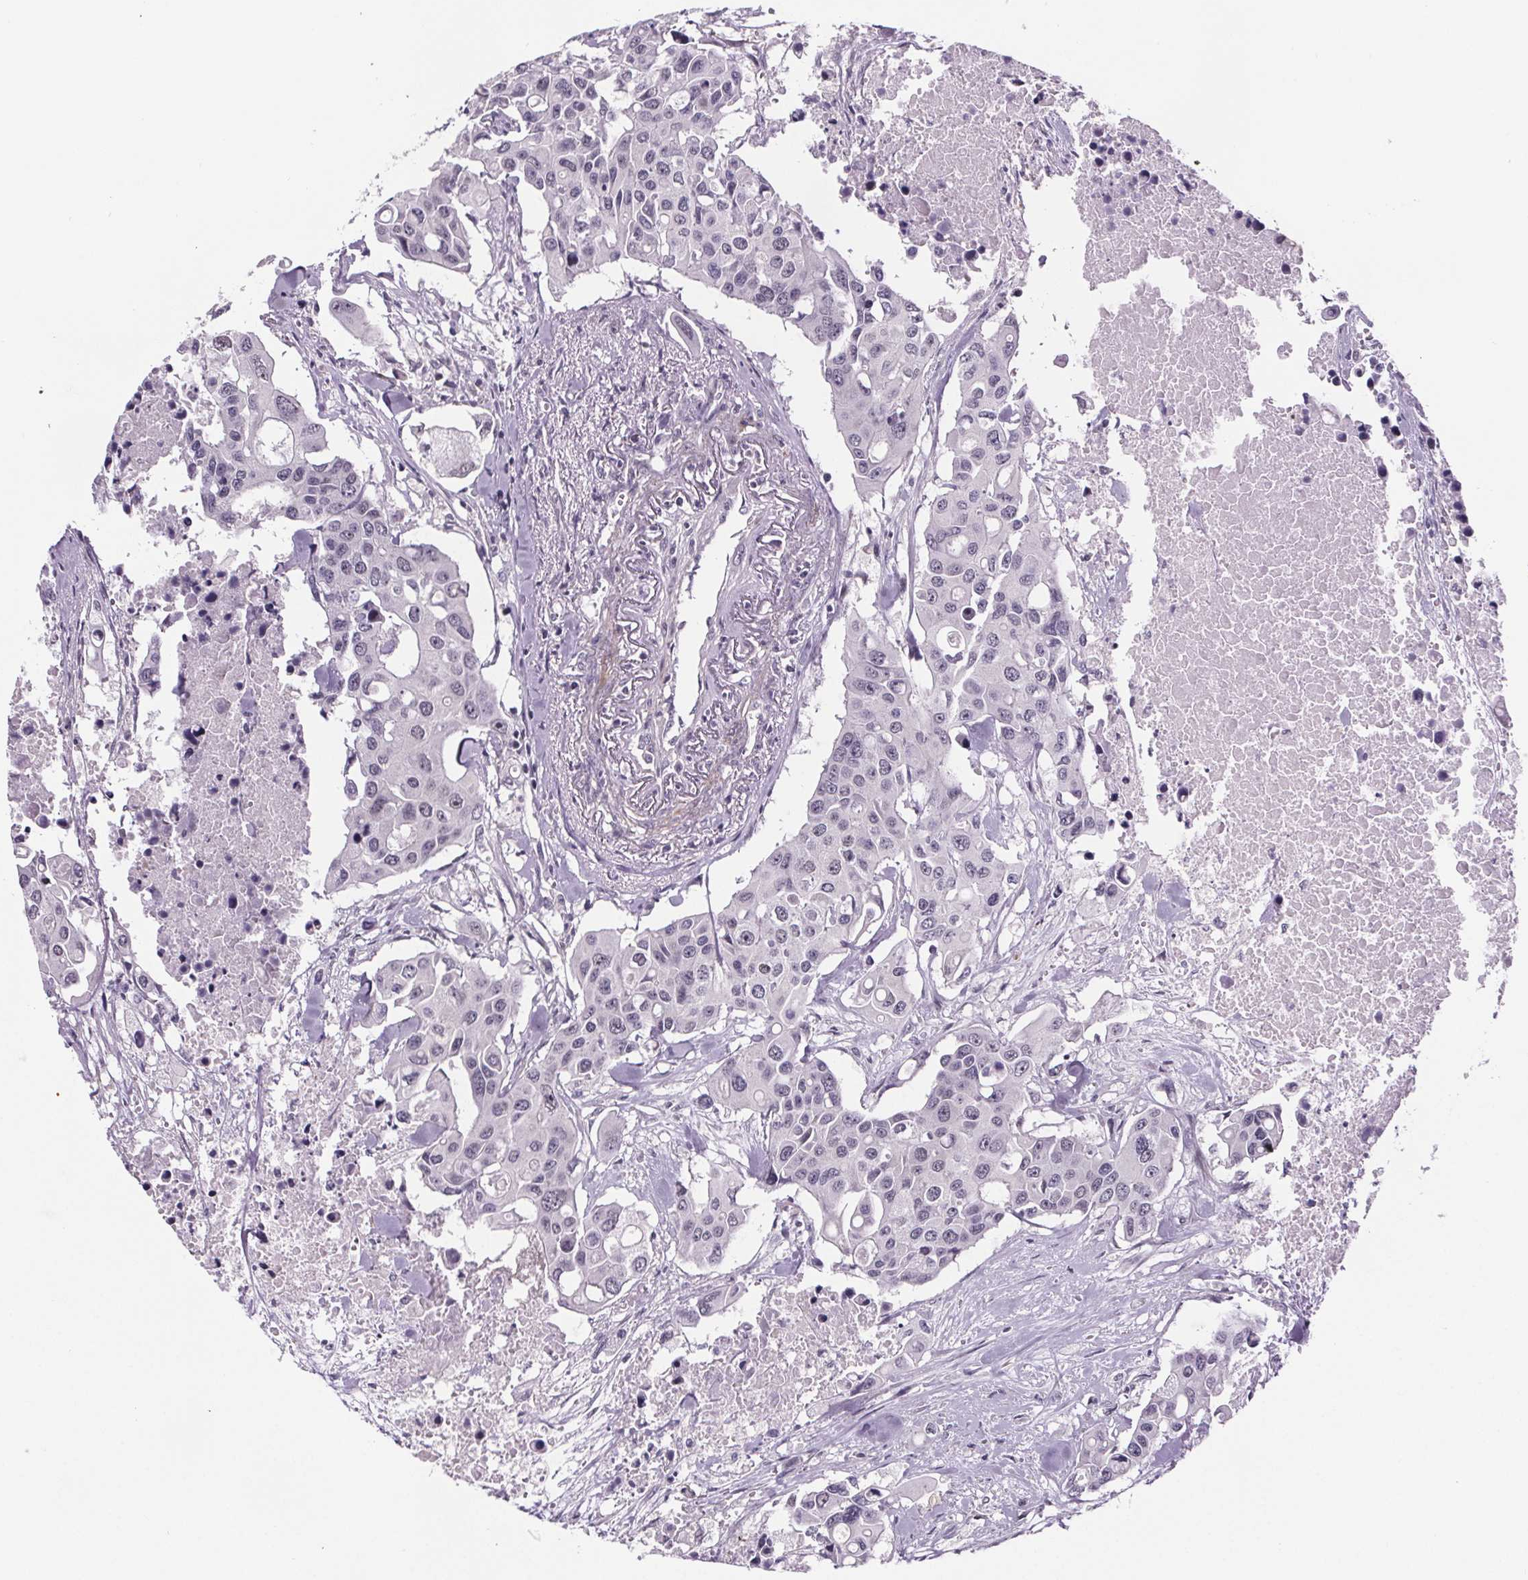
{"staining": {"intensity": "negative", "quantity": "none", "location": "none"}, "tissue": "colorectal cancer", "cell_type": "Tumor cells", "image_type": "cancer", "snomed": [{"axis": "morphology", "description": "Adenocarcinoma, NOS"}, {"axis": "topography", "description": "Colon"}], "caption": "This is a histopathology image of IHC staining of colorectal cancer (adenocarcinoma), which shows no positivity in tumor cells. The staining was performed using DAB to visualize the protein expression in brown, while the nuclei were stained in blue with hematoxylin (Magnification: 20x).", "gene": "TTC12", "patient": {"sex": "male", "age": 77}}